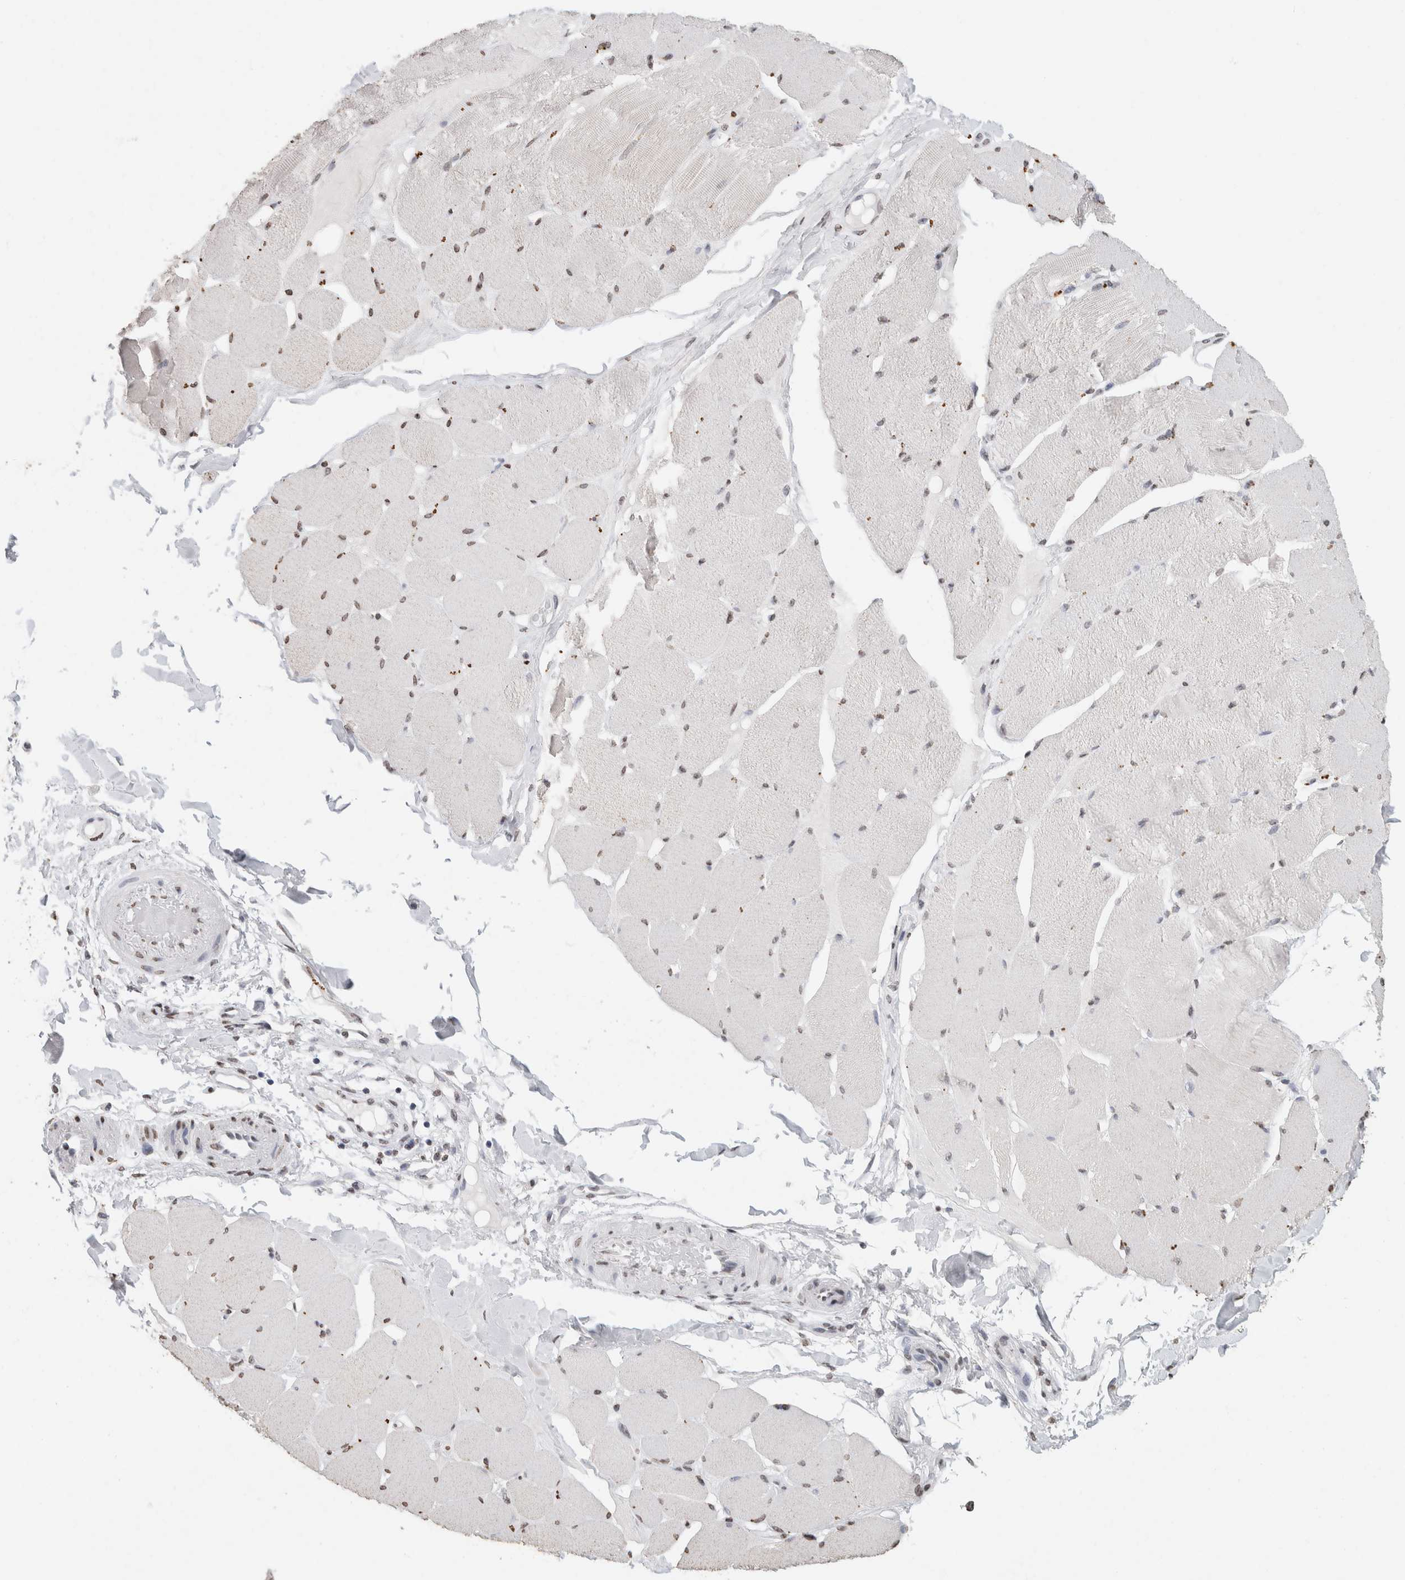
{"staining": {"intensity": "weak", "quantity": "25%-75%", "location": "nuclear"}, "tissue": "skeletal muscle", "cell_type": "Myocytes", "image_type": "normal", "snomed": [{"axis": "morphology", "description": "Normal tissue, NOS"}, {"axis": "topography", "description": "Skin"}, {"axis": "topography", "description": "Skeletal muscle"}], "caption": "The immunohistochemical stain shows weak nuclear positivity in myocytes of unremarkable skeletal muscle. The staining was performed using DAB (3,3'-diaminobenzidine), with brown indicating positive protein expression. Nuclei are stained blue with hematoxylin.", "gene": "CNTN1", "patient": {"sex": "male", "age": 83}}